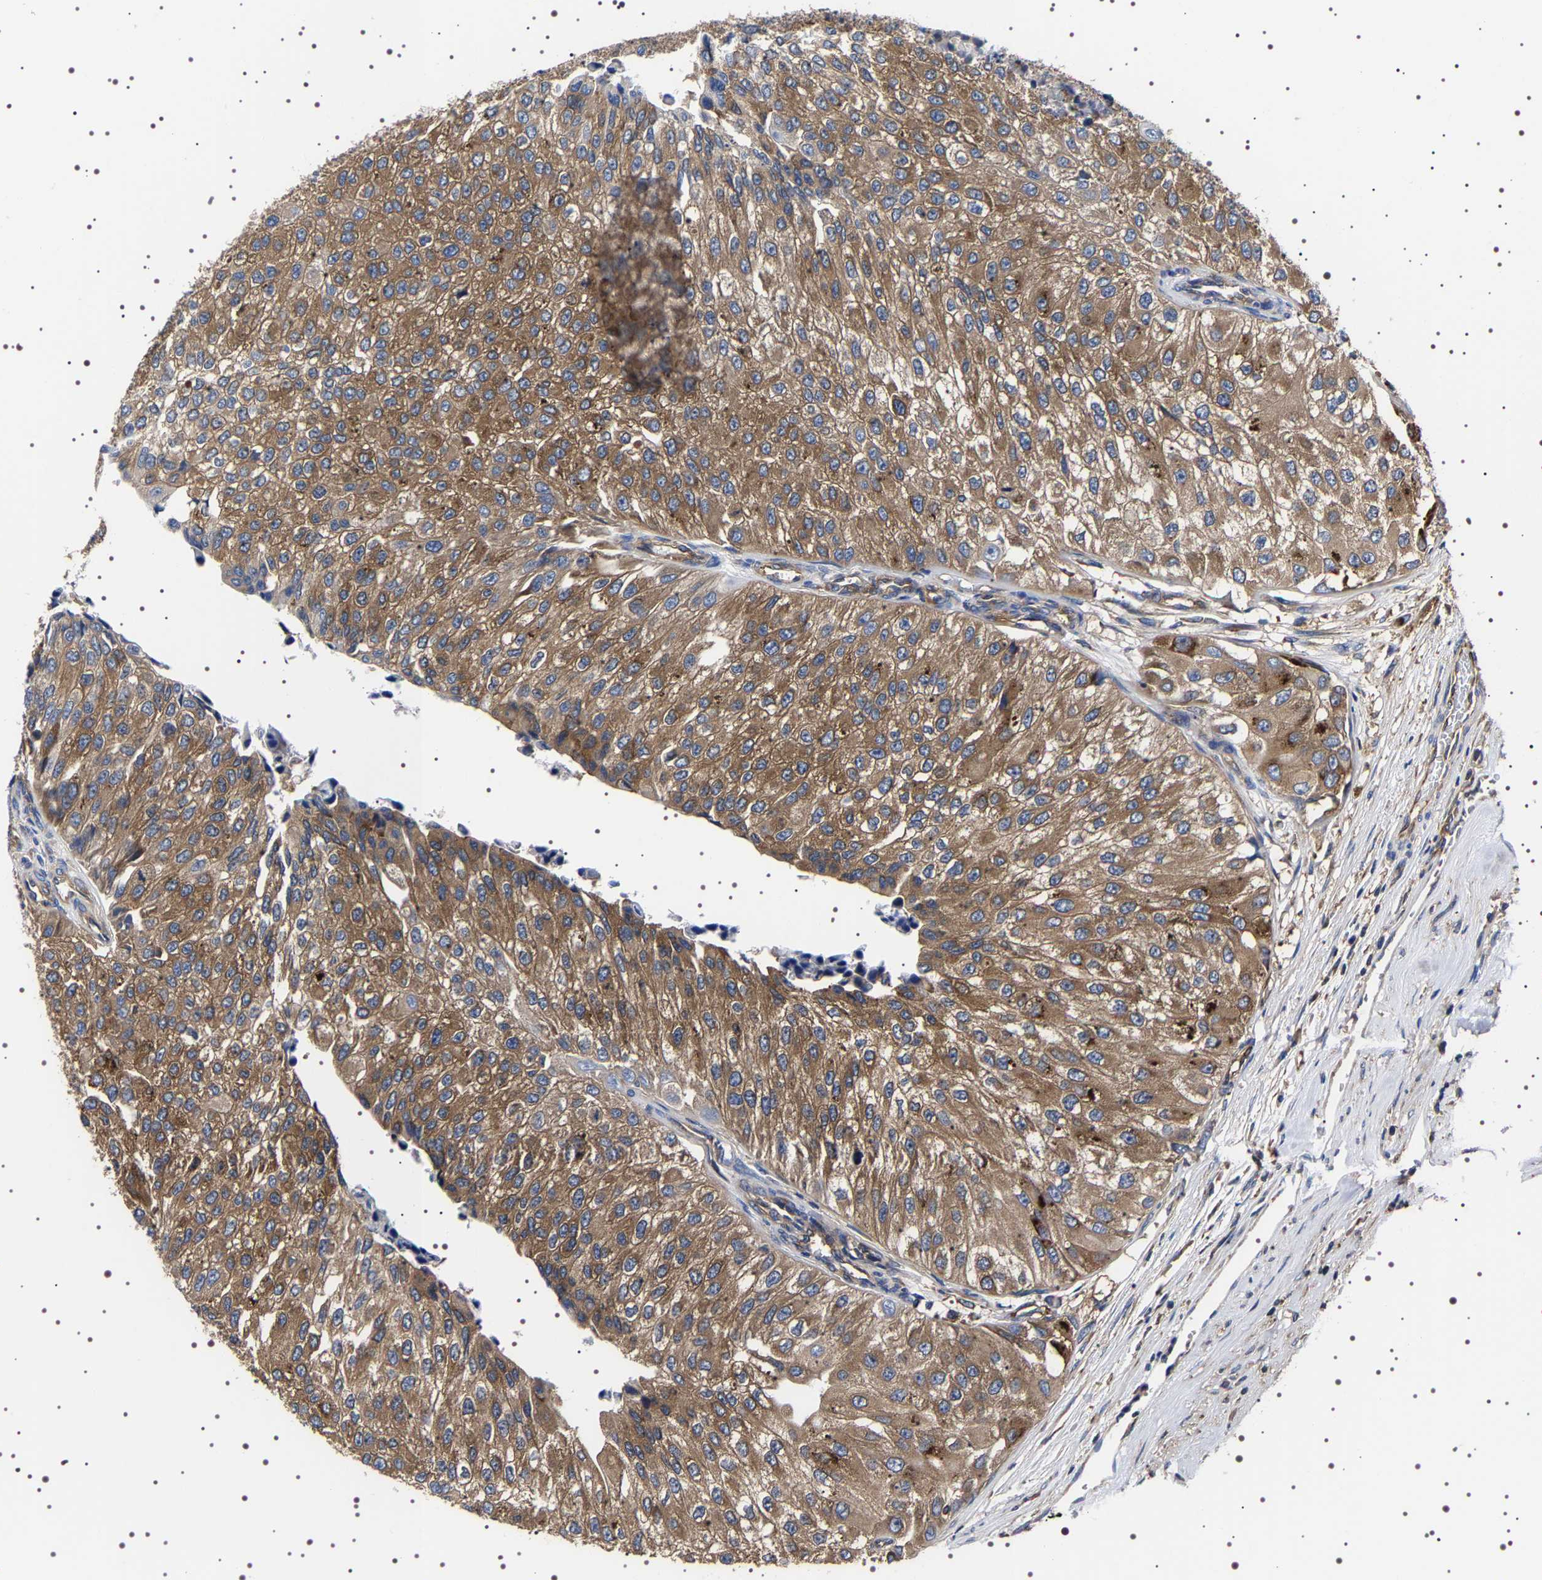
{"staining": {"intensity": "moderate", "quantity": ">75%", "location": "cytoplasmic/membranous"}, "tissue": "urothelial cancer", "cell_type": "Tumor cells", "image_type": "cancer", "snomed": [{"axis": "morphology", "description": "Urothelial carcinoma, High grade"}, {"axis": "topography", "description": "Kidney"}, {"axis": "topography", "description": "Urinary bladder"}], "caption": "Moderate cytoplasmic/membranous expression is seen in about >75% of tumor cells in urothelial carcinoma (high-grade).", "gene": "DARS1", "patient": {"sex": "male", "age": 77}}